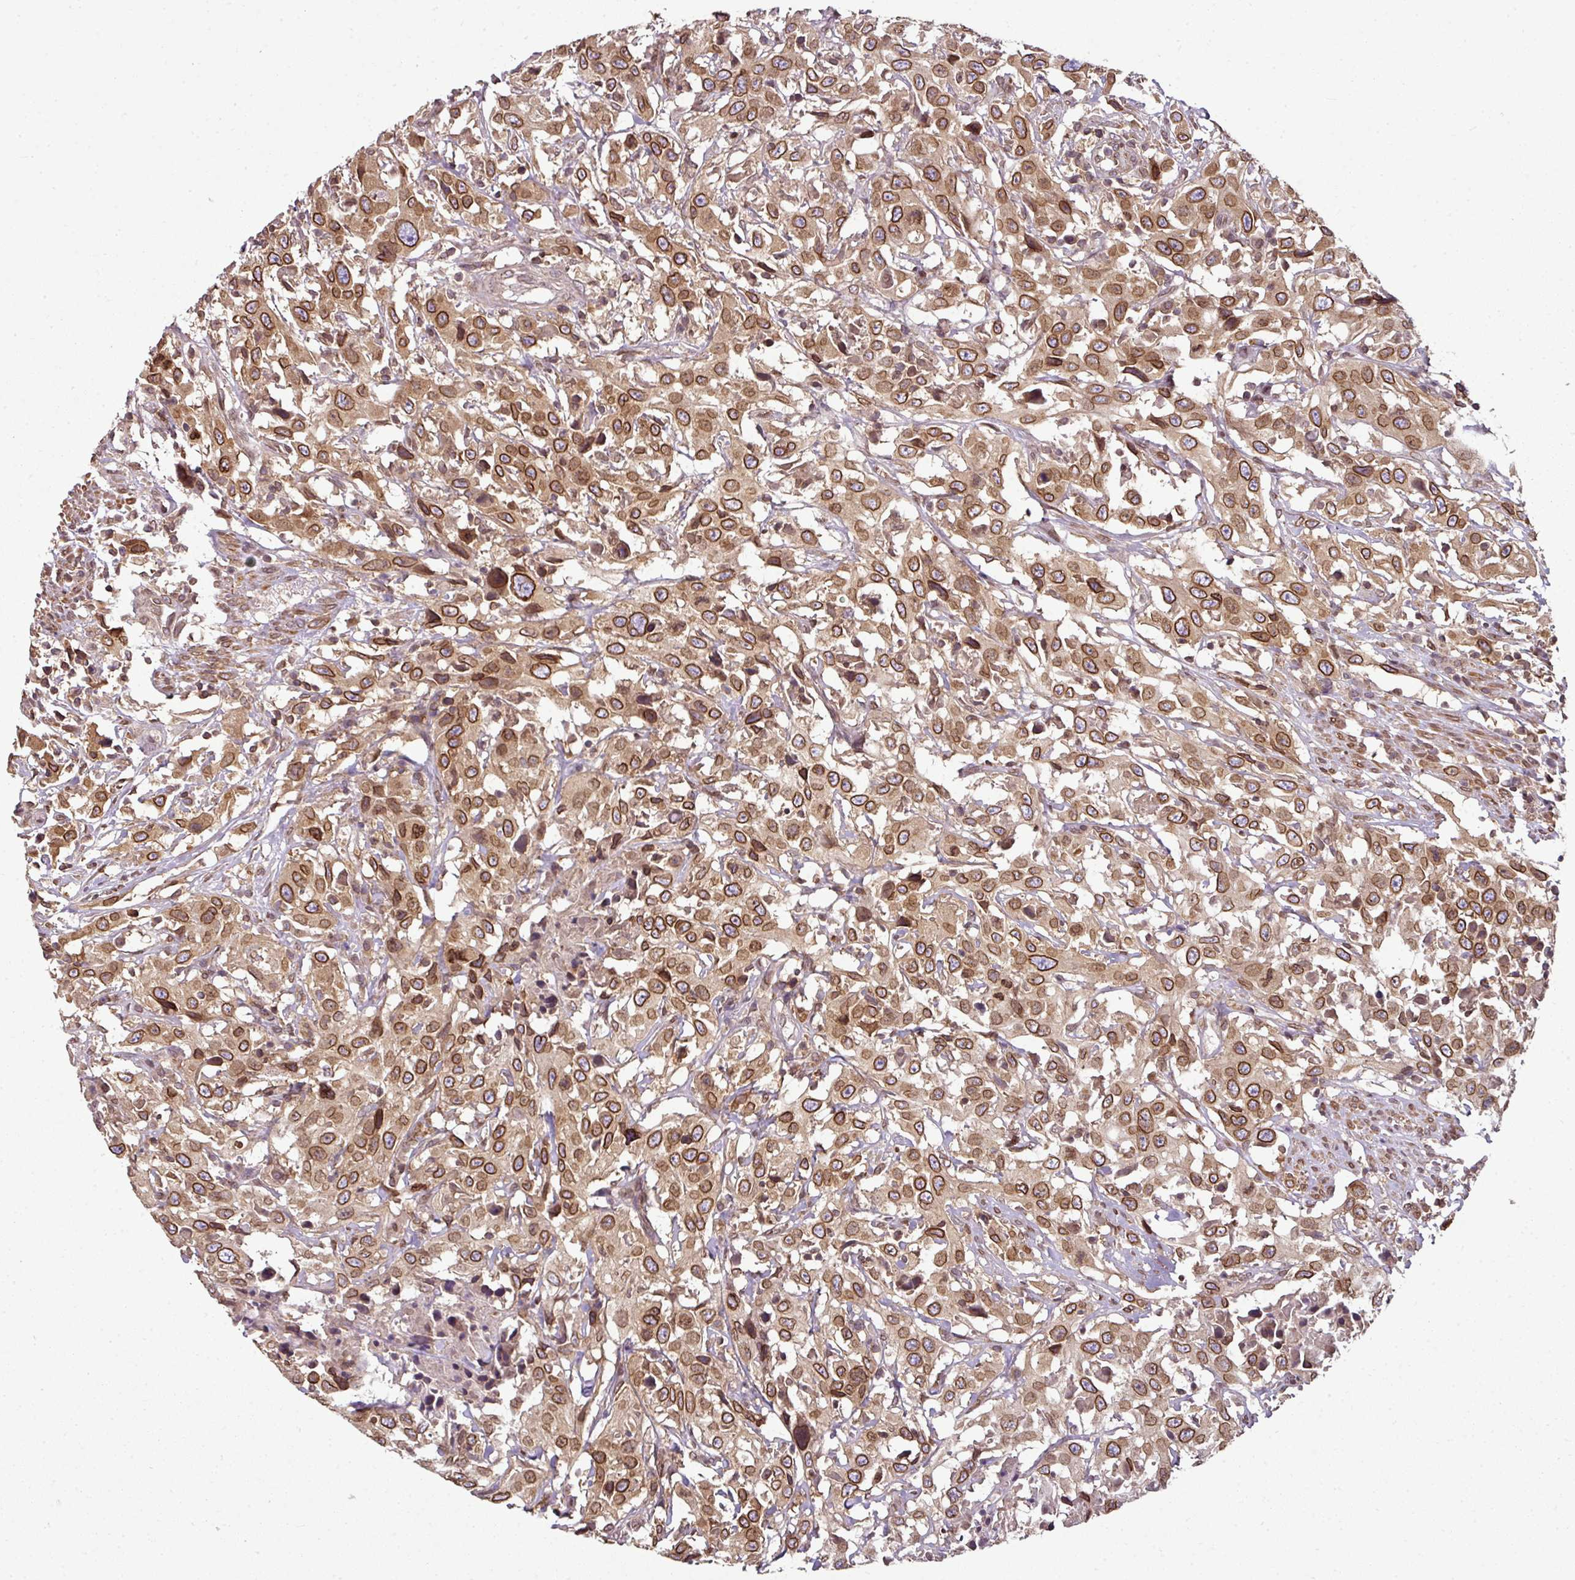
{"staining": {"intensity": "strong", "quantity": ">75%", "location": "cytoplasmic/membranous,nuclear"}, "tissue": "urothelial cancer", "cell_type": "Tumor cells", "image_type": "cancer", "snomed": [{"axis": "morphology", "description": "Urothelial carcinoma, High grade"}, {"axis": "topography", "description": "Urinary bladder"}], "caption": "Urothelial carcinoma (high-grade) stained with DAB IHC reveals high levels of strong cytoplasmic/membranous and nuclear staining in approximately >75% of tumor cells.", "gene": "RANGAP1", "patient": {"sex": "male", "age": 61}}